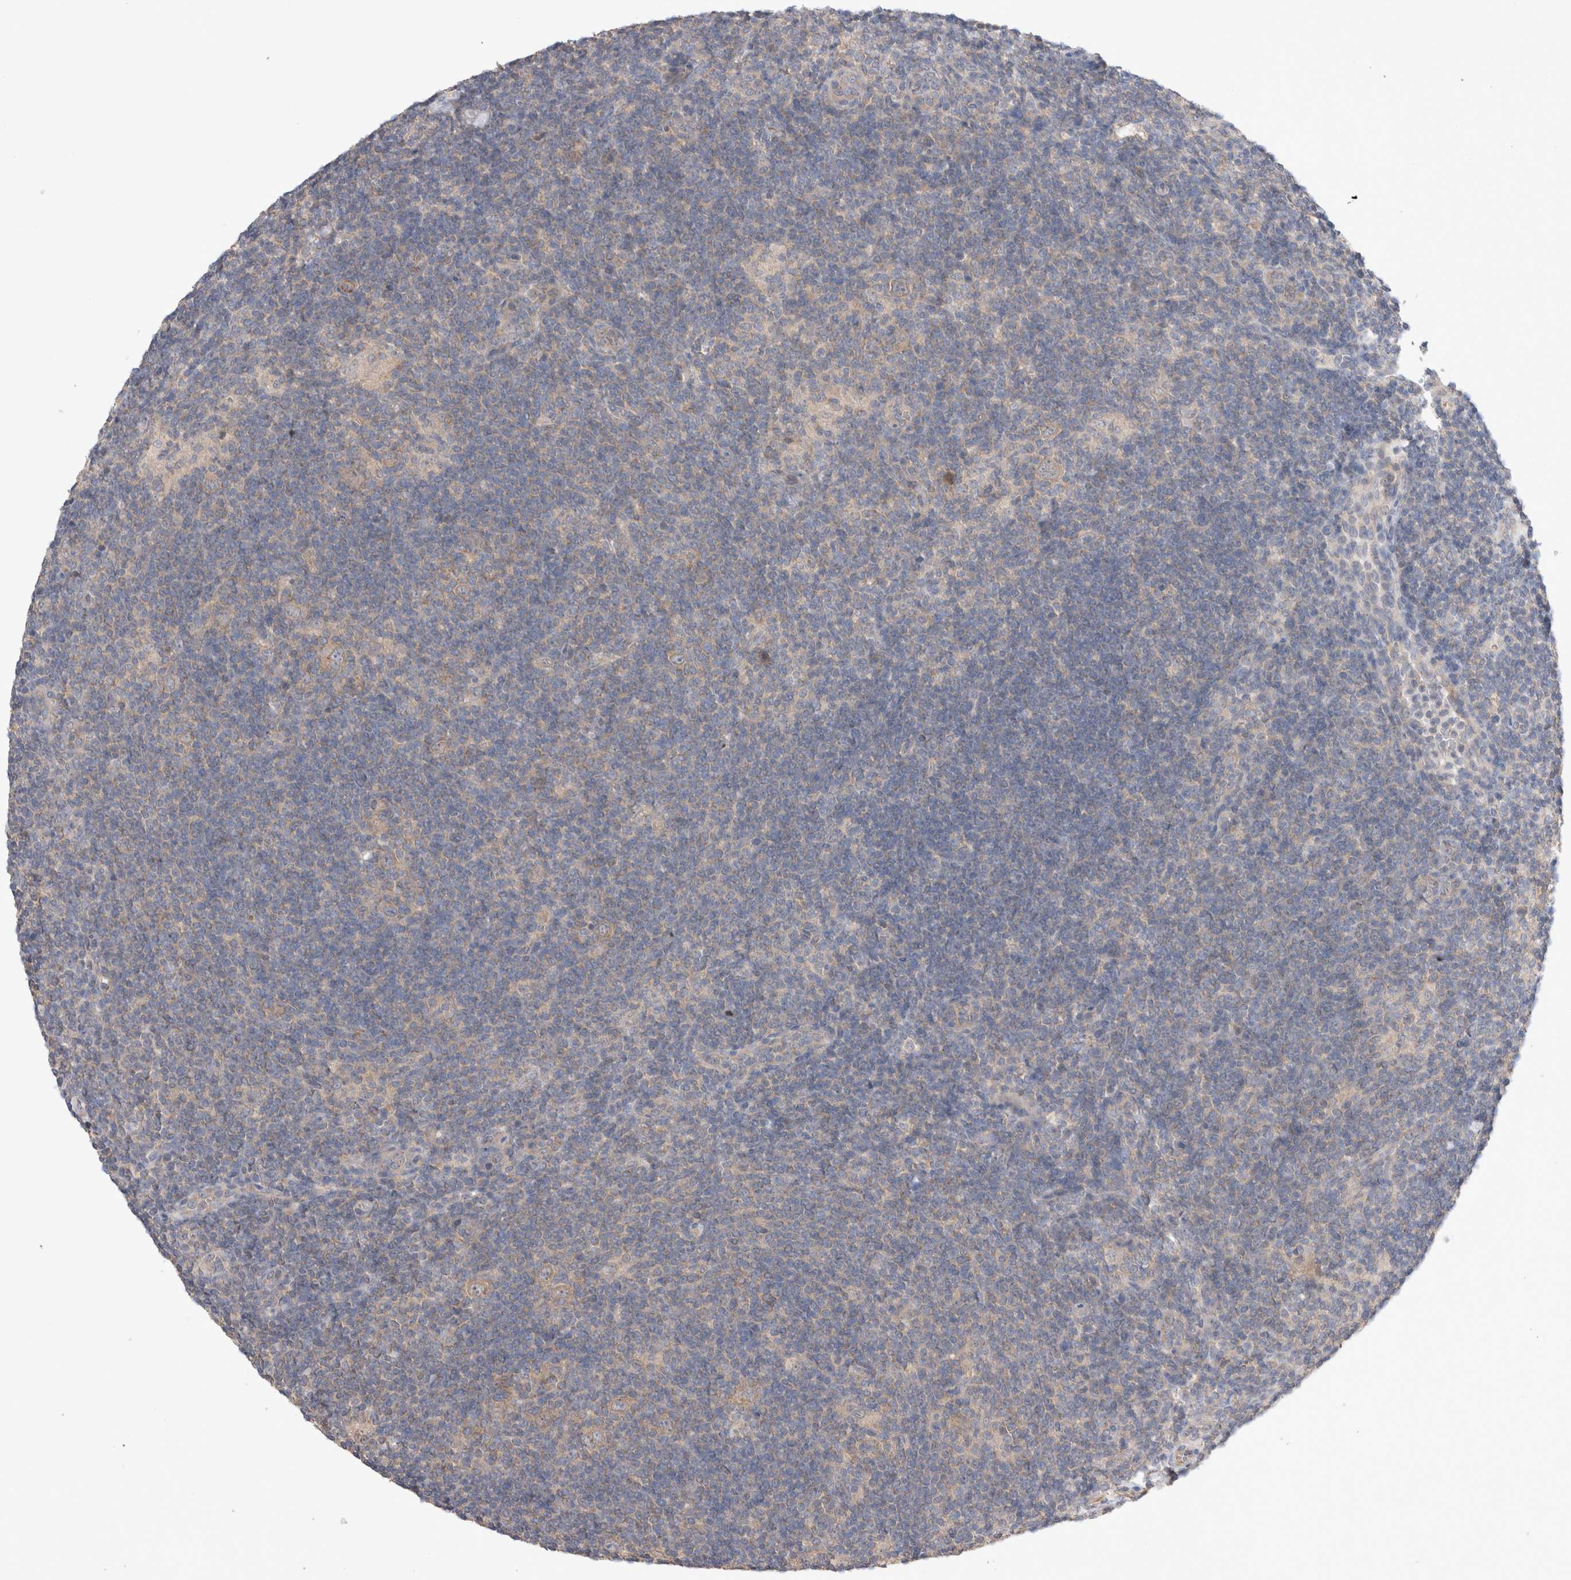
{"staining": {"intensity": "weak", "quantity": "<25%", "location": "cytoplasmic/membranous"}, "tissue": "lymphoma", "cell_type": "Tumor cells", "image_type": "cancer", "snomed": [{"axis": "morphology", "description": "Hodgkin's disease, NOS"}, {"axis": "topography", "description": "Lymph node"}], "caption": "The IHC histopathology image has no significant staining in tumor cells of lymphoma tissue.", "gene": "IFT74", "patient": {"sex": "female", "age": 57}}